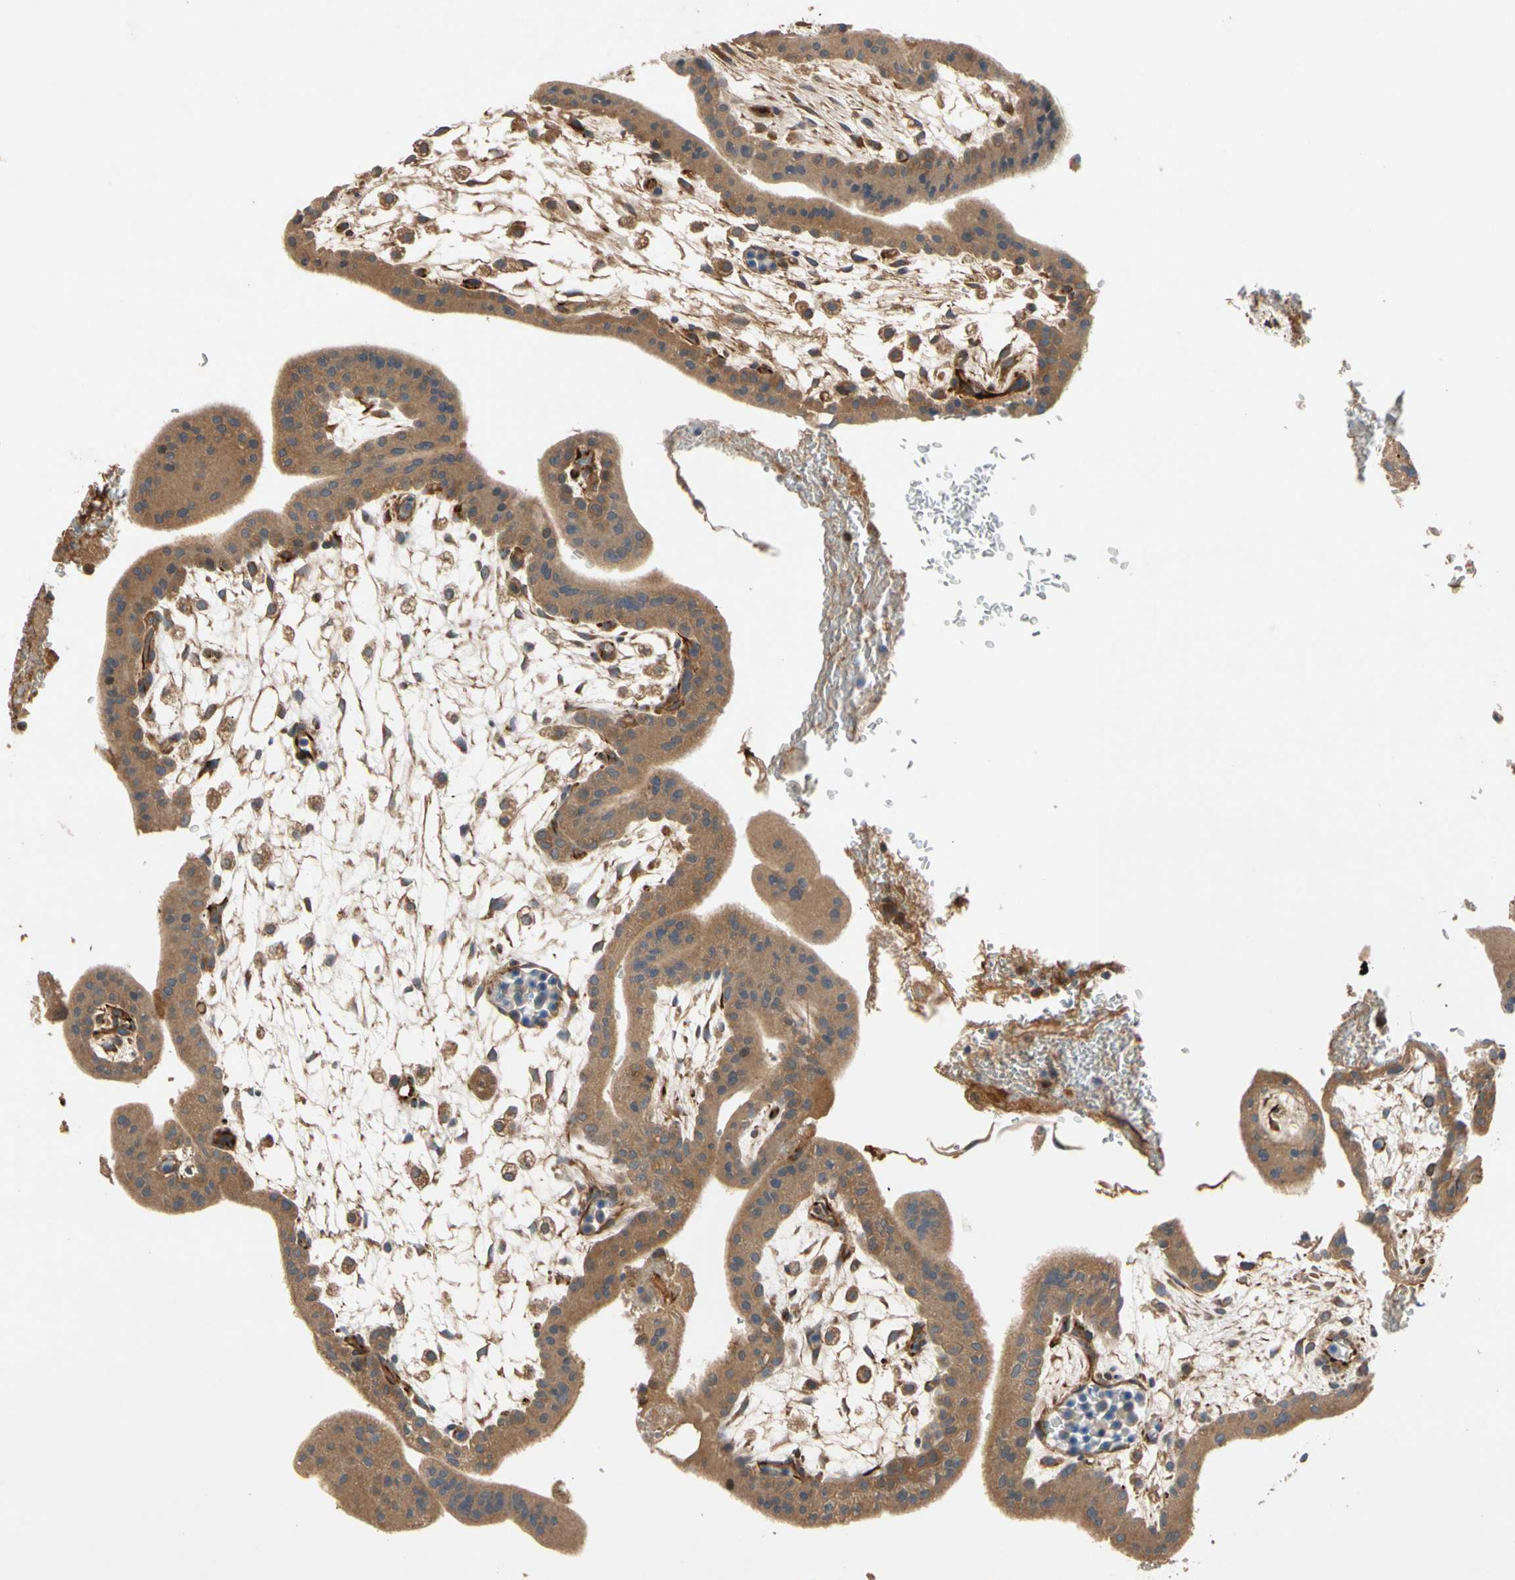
{"staining": {"intensity": "moderate", "quantity": ">75%", "location": "cytoplasmic/membranous"}, "tissue": "placenta", "cell_type": "Trophoblastic cells", "image_type": "normal", "snomed": [{"axis": "morphology", "description": "Normal tissue, NOS"}, {"axis": "topography", "description": "Placenta"}], "caption": "This is a photomicrograph of immunohistochemistry (IHC) staining of benign placenta, which shows moderate expression in the cytoplasmic/membranous of trophoblastic cells.", "gene": "FGD6", "patient": {"sex": "female", "age": 35}}